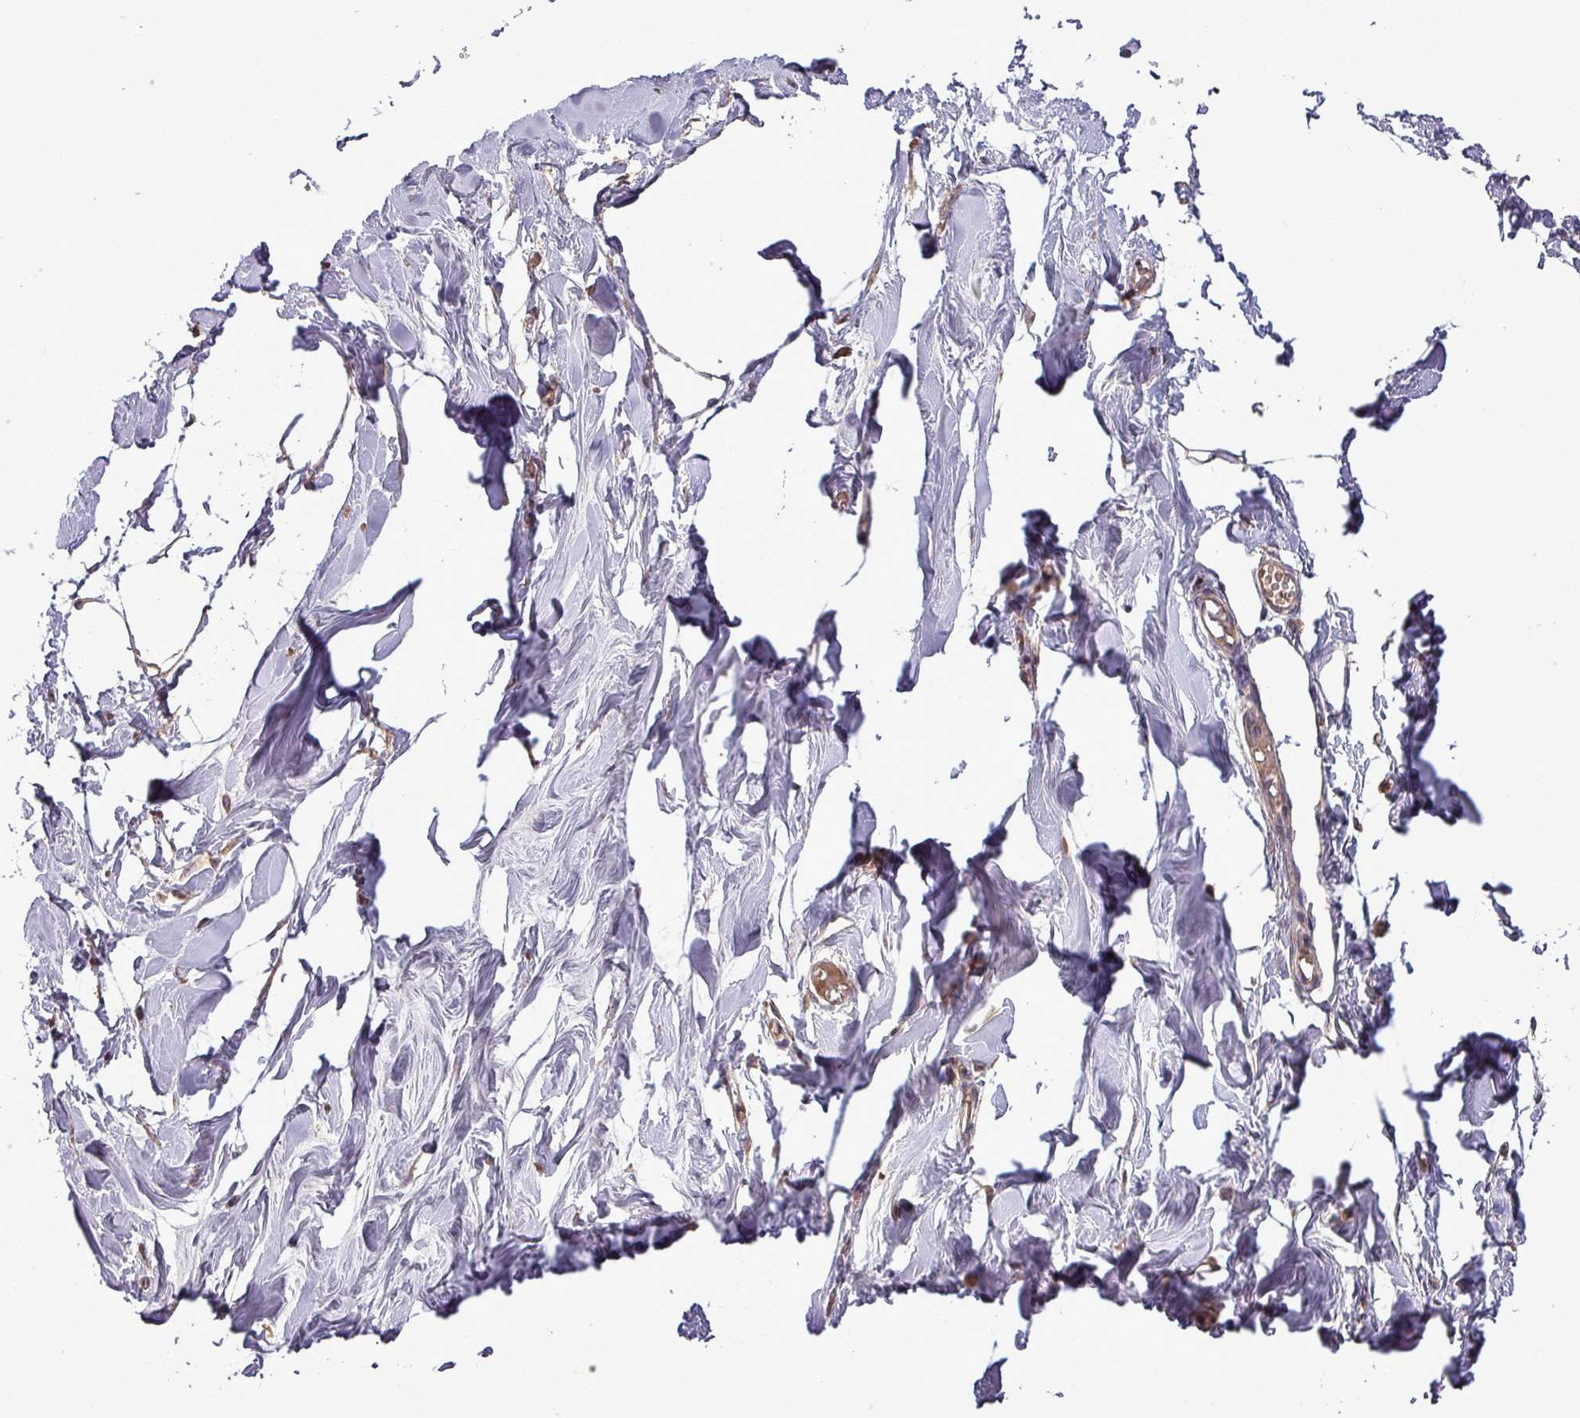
{"staining": {"intensity": "negative", "quantity": "none", "location": "none"}, "tissue": "breast", "cell_type": "Adipocytes", "image_type": "normal", "snomed": [{"axis": "morphology", "description": "Normal tissue, NOS"}, {"axis": "topography", "description": "Breast"}], "caption": "The photomicrograph demonstrates no staining of adipocytes in unremarkable breast.", "gene": "NT5C3A", "patient": {"sex": "female", "age": 27}}